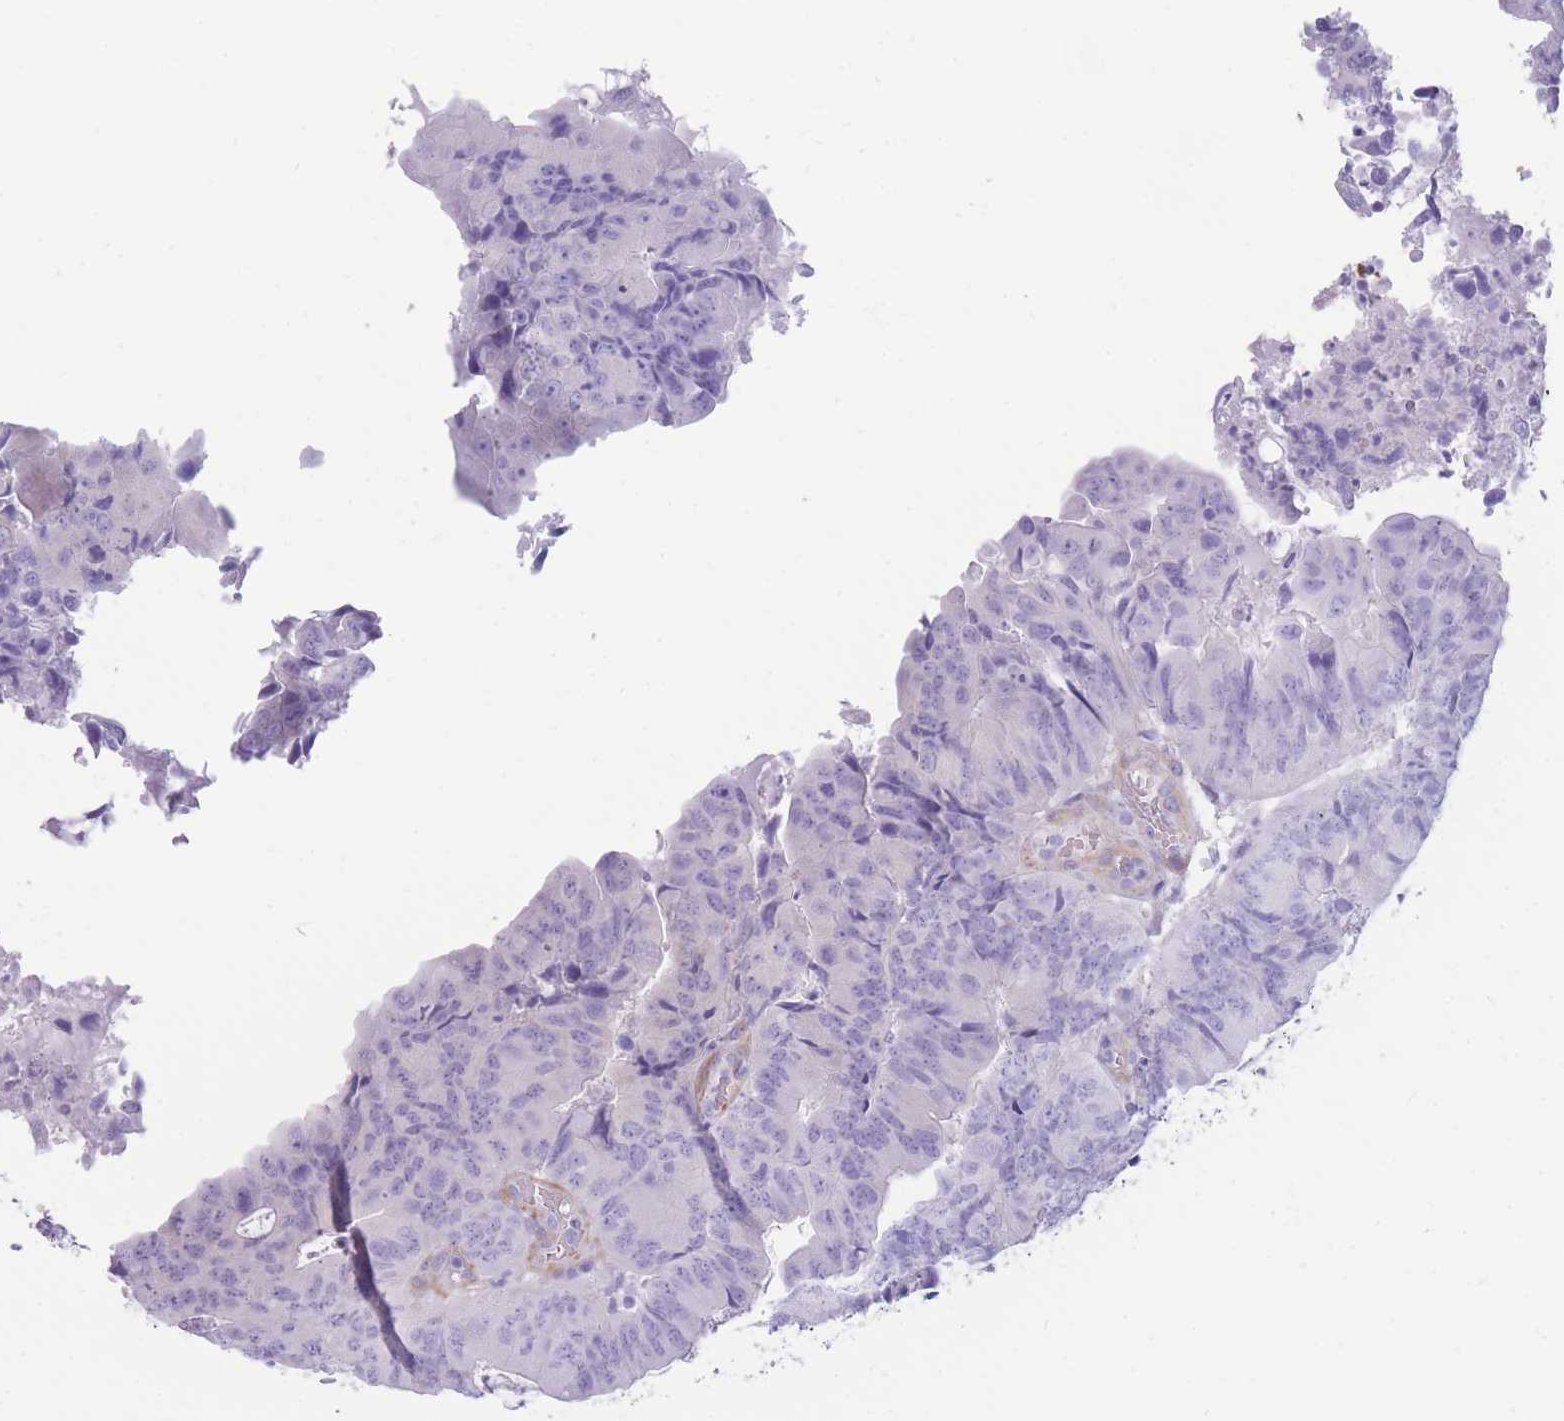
{"staining": {"intensity": "negative", "quantity": "none", "location": "none"}, "tissue": "colorectal cancer", "cell_type": "Tumor cells", "image_type": "cancer", "snomed": [{"axis": "morphology", "description": "Adenocarcinoma, NOS"}, {"axis": "topography", "description": "Colon"}], "caption": "High magnification brightfield microscopy of colorectal cancer stained with DAB (3,3'-diaminobenzidine) (brown) and counterstained with hematoxylin (blue): tumor cells show no significant positivity. (IHC, brightfield microscopy, high magnification).", "gene": "MTSS2", "patient": {"sex": "female", "age": 67}}